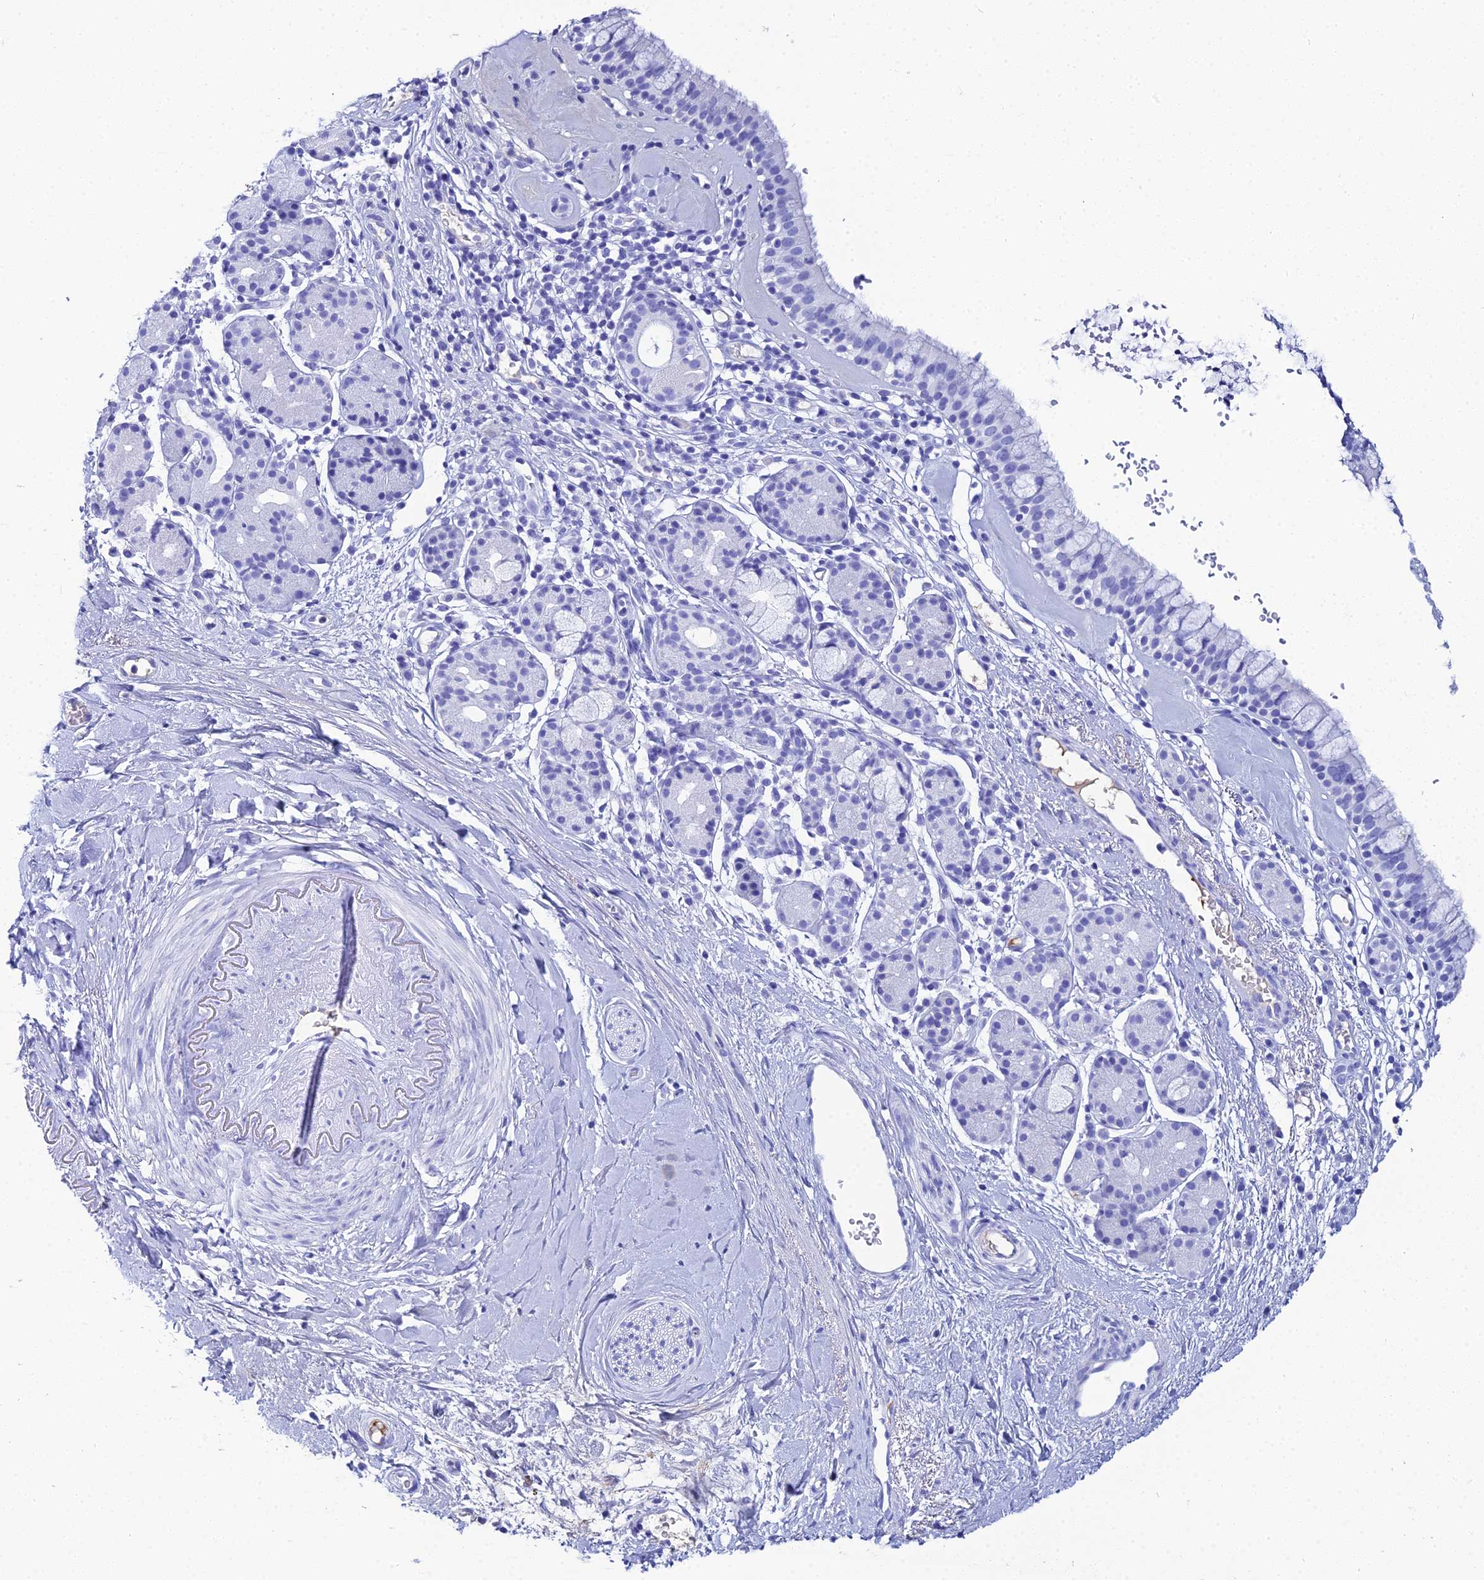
{"staining": {"intensity": "negative", "quantity": "none", "location": "none"}, "tissue": "nasopharynx", "cell_type": "Respiratory epithelial cells", "image_type": "normal", "snomed": [{"axis": "morphology", "description": "Normal tissue, NOS"}, {"axis": "topography", "description": "Nasopharynx"}], "caption": "High power microscopy photomicrograph of an immunohistochemistry (IHC) photomicrograph of benign nasopharynx, revealing no significant expression in respiratory epithelial cells.", "gene": "CELA3A", "patient": {"sex": "male", "age": 82}}